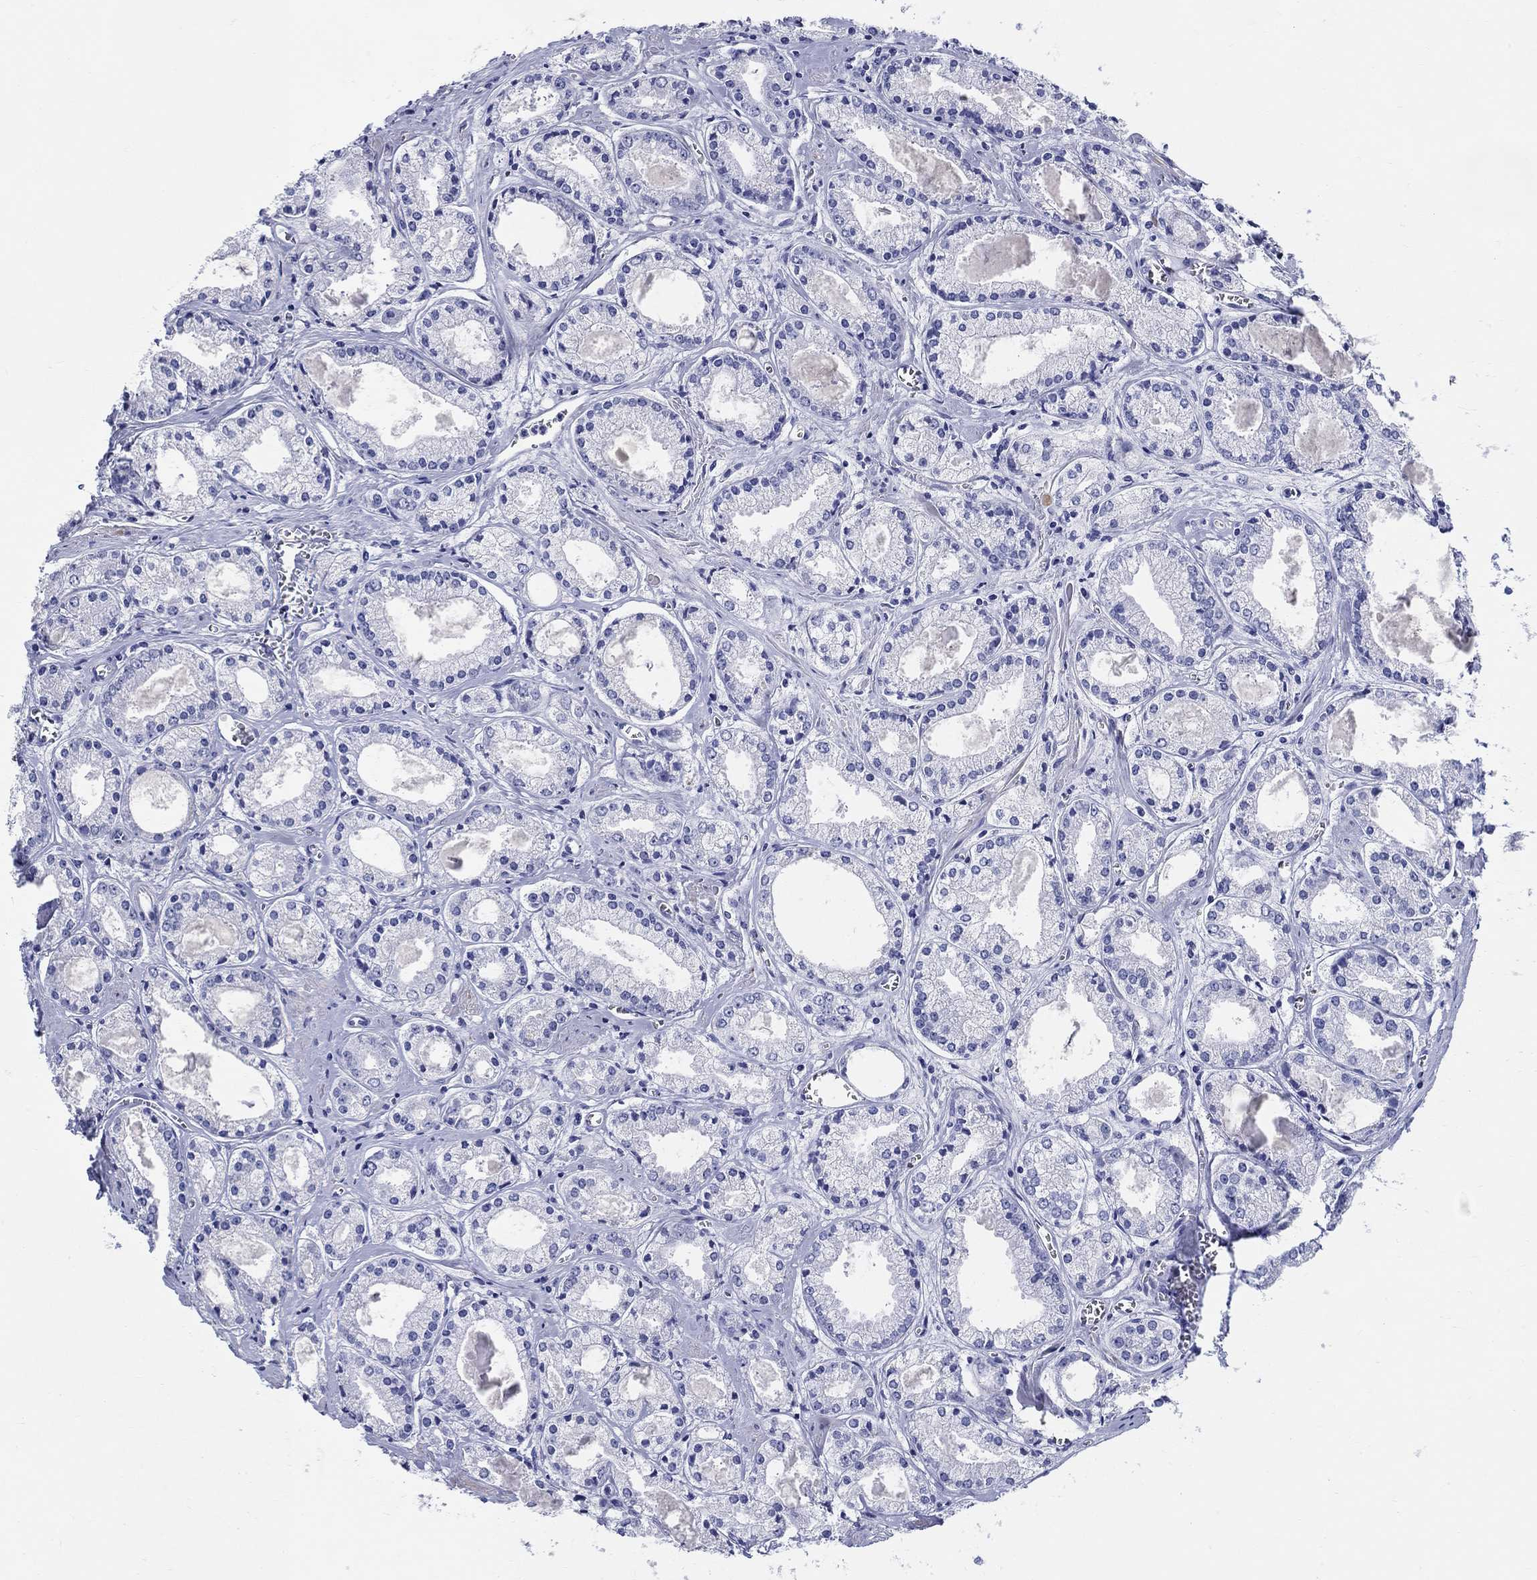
{"staining": {"intensity": "negative", "quantity": "none", "location": "none"}, "tissue": "prostate cancer", "cell_type": "Tumor cells", "image_type": "cancer", "snomed": [{"axis": "morphology", "description": "Adenocarcinoma, NOS"}, {"axis": "topography", "description": "Prostate"}], "caption": "Histopathology image shows no protein expression in tumor cells of prostate cancer tissue.", "gene": "CRYGS", "patient": {"sex": "male", "age": 72}}